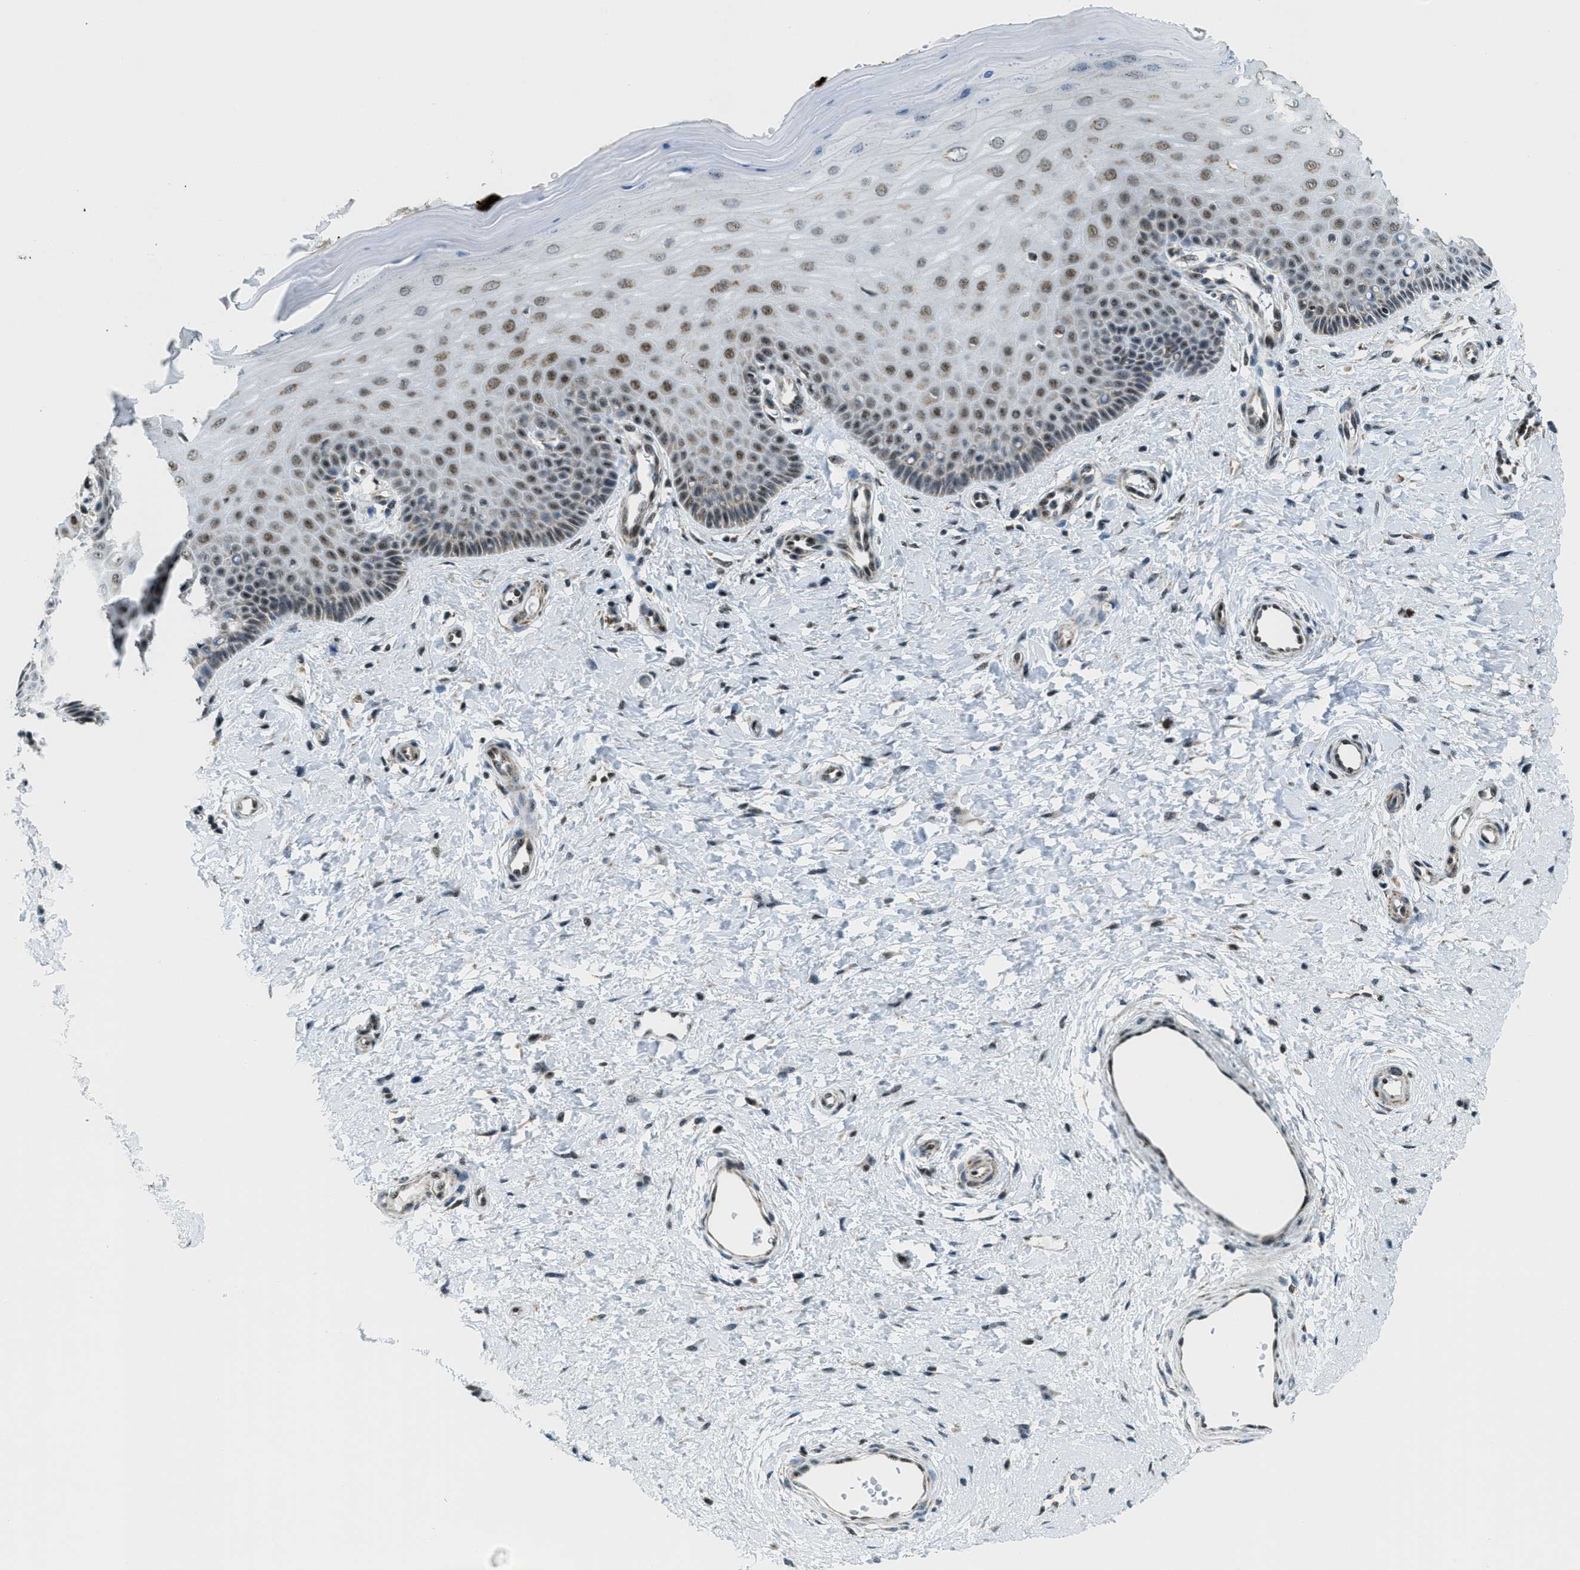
{"staining": {"intensity": "moderate", "quantity": ">75%", "location": "cytoplasmic/membranous,nuclear"}, "tissue": "cervix", "cell_type": "Glandular cells", "image_type": "normal", "snomed": [{"axis": "morphology", "description": "Normal tissue, NOS"}, {"axis": "topography", "description": "Cervix"}], "caption": "The micrograph exhibits staining of normal cervix, revealing moderate cytoplasmic/membranous,nuclear protein positivity (brown color) within glandular cells.", "gene": "SP100", "patient": {"sex": "female", "age": 55}}